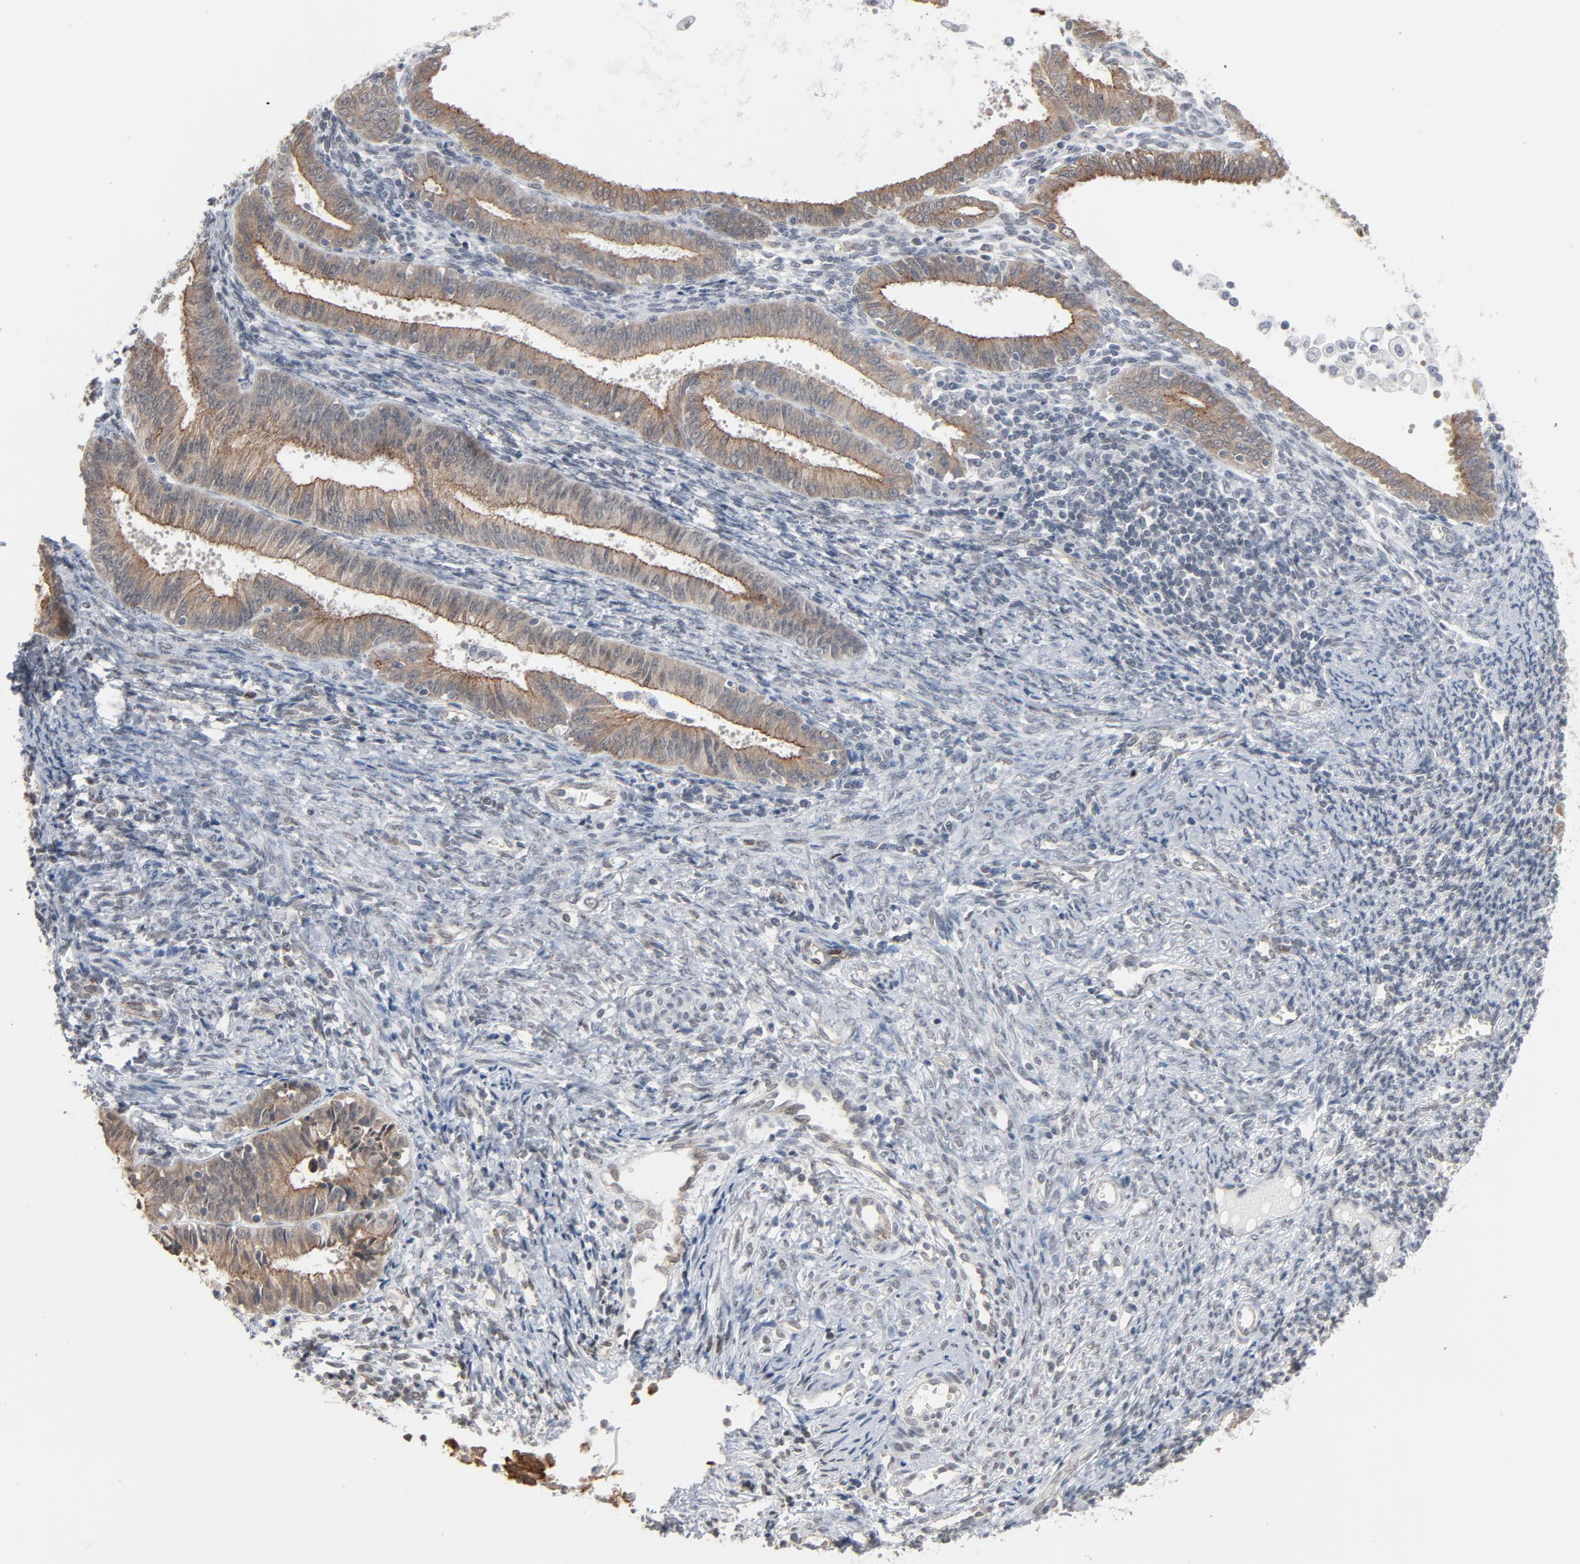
{"staining": {"intensity": "moderate", "quantity": ">75%", "location": "cytoplasmic/membranous"}, "tissue": "endometrial cancer", "cell_type": "Tumor cells", "image_type": "cancer", "snomed": [{"axis": "morphology", "description": "Adenocarcinoma, NOS"}, {"axis": "topography", "description": "Endometrium"}], "caption": "Tumor cells exhibit medium levels of moderate cytoplasmic/membranous positivity in about >75% of cells in human endometrial adenocarcinoma.", "gene": "ITPR3", "patient": {"sex": "female", "age": 42}}